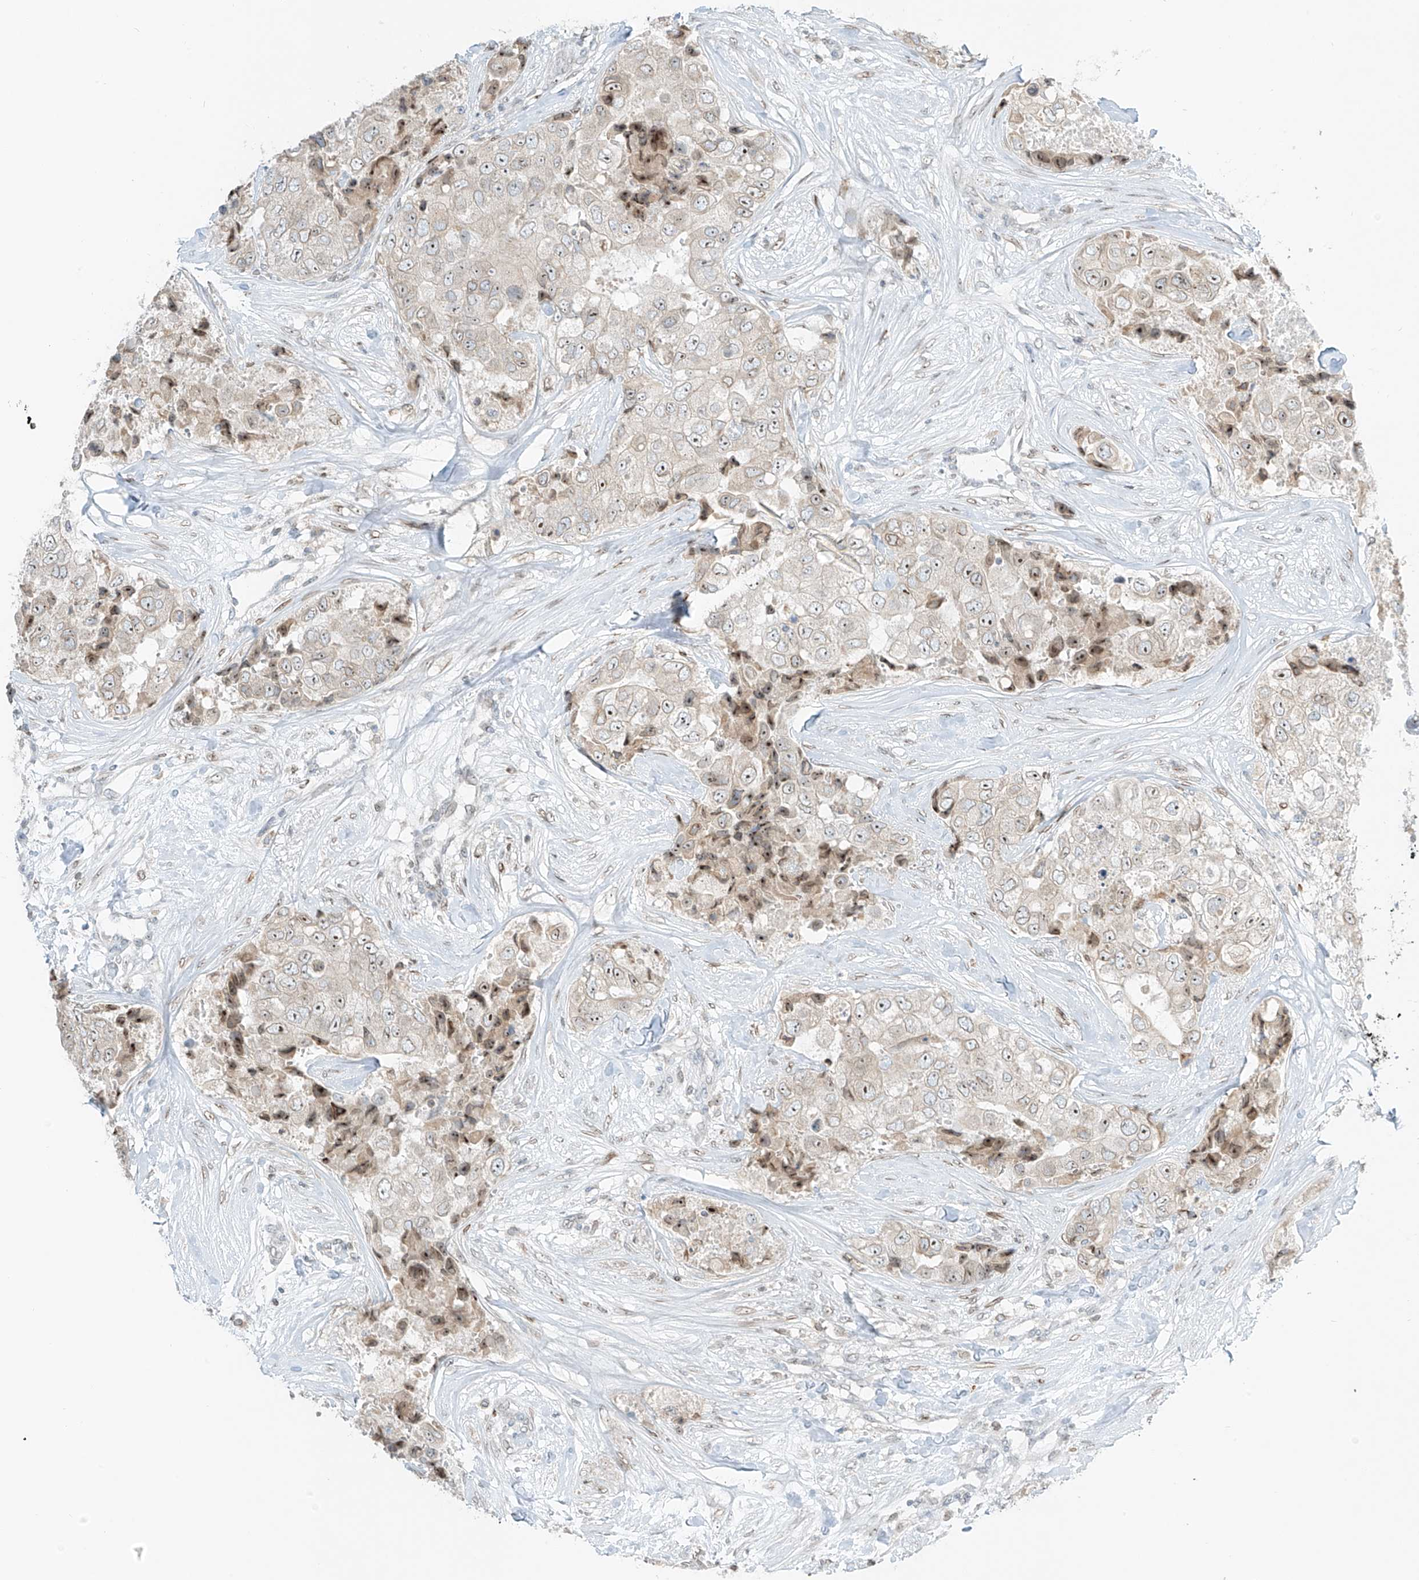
{"staining": {"intensity": "moderate", "quantity": "25%-75%", "location": "nuclear"}, "tissue": "breast cancer", "cell_type": "Tumor cells", "image_type": "cancer", "snomed": [{"axis": "morphology", "description": "Duct carcinoma"}, {"axis": "topography", "description": "Breast"}], "caption": "A photomicrograph showing moderate nuclear staining in approximately 25%-75% of tumor cells in breast cancer, as visualized by brown immunohistochemical staining.", "gene": "SAMD15", "patient": {"sex": "female", "age": 62}}